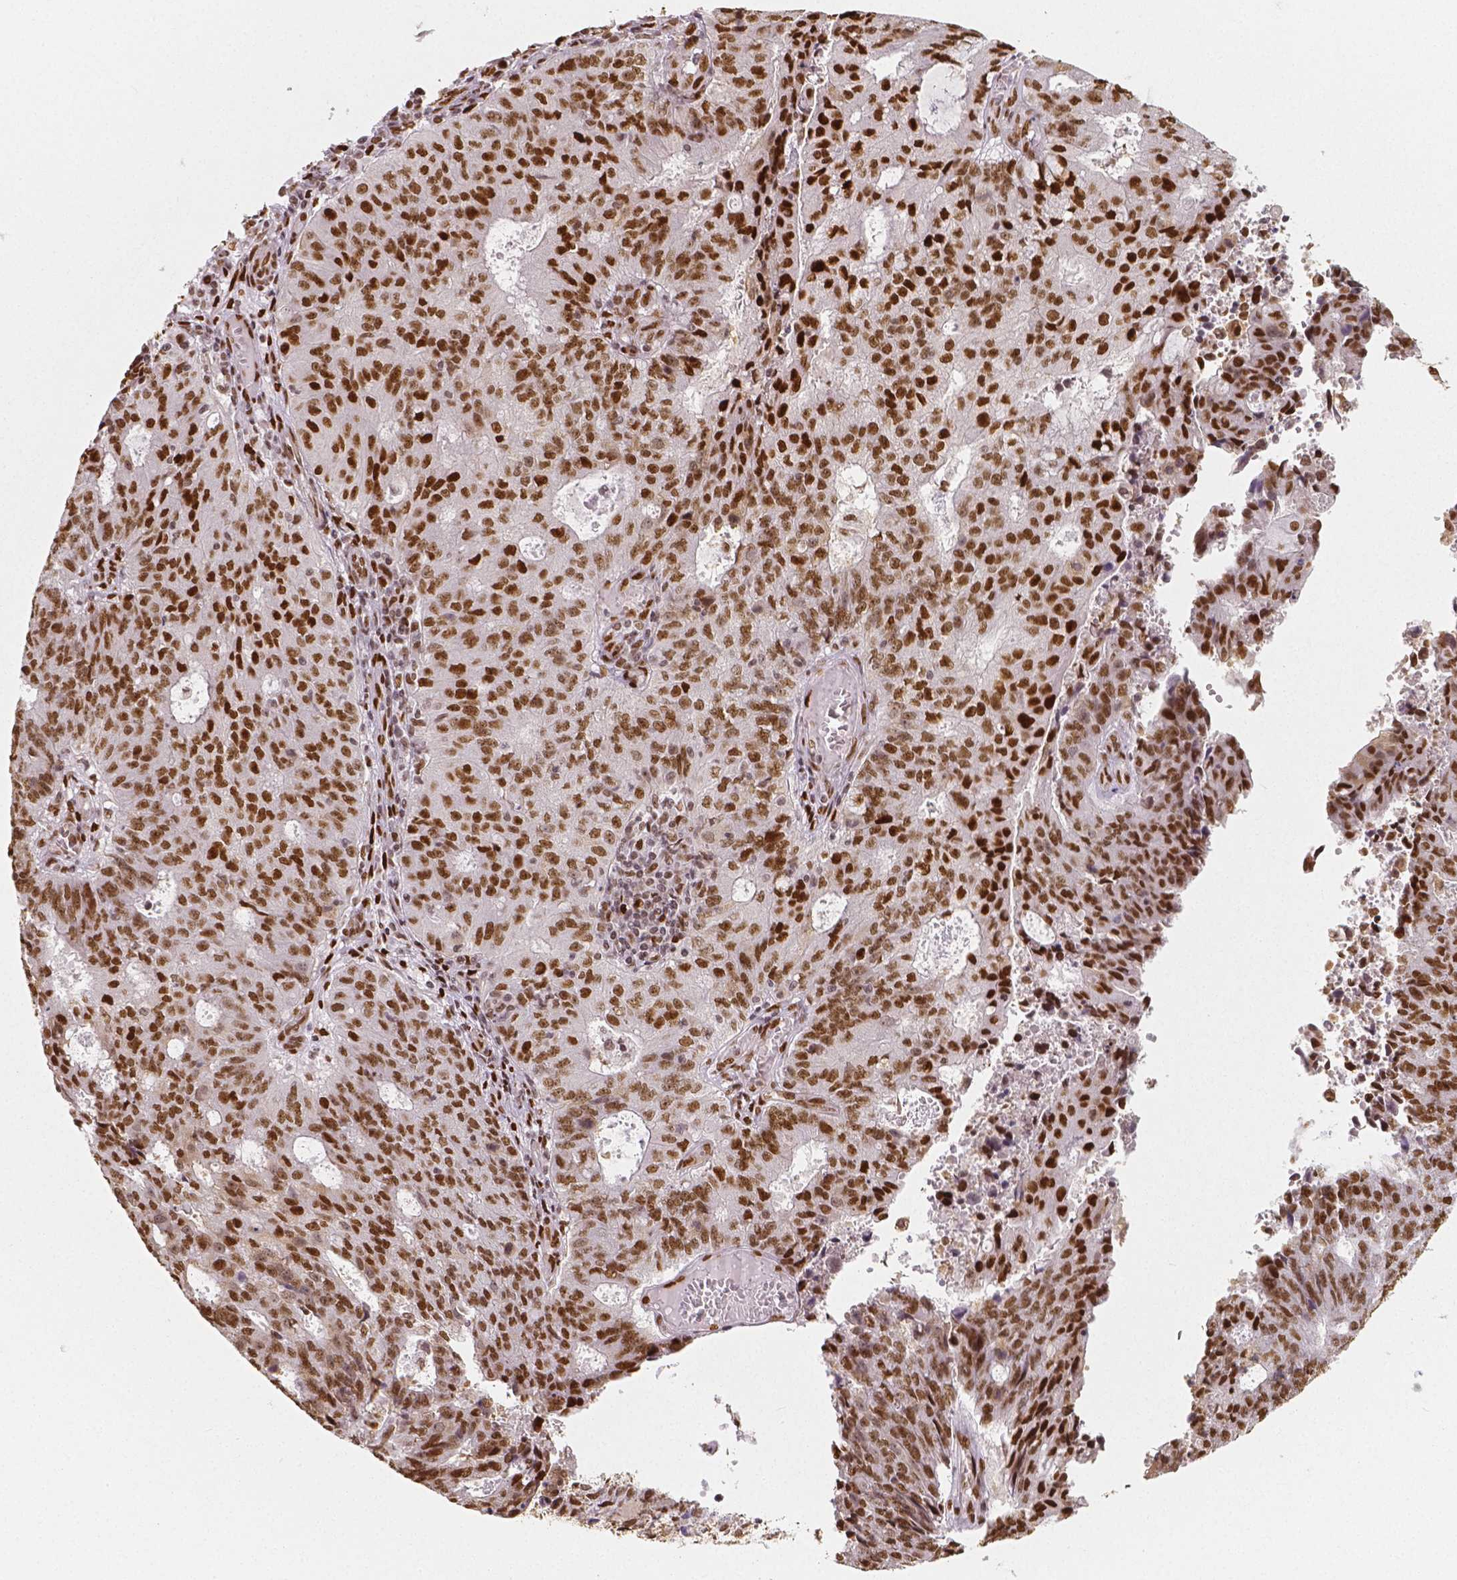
{"staining": {"intensity": "moderate", "quantity": ">75%", "location": "nuclear"}, "tissue": "endometrial cancer", "cell_type": "Tumor cells", "image_type": "cancer", "snomed": [{"axis": "morphology", "description": "Adenocarcinoma, NOS"}, {"axis": "topography", "description": "Endometrium"}], "caption": "Protein staining exhibits moderate nuclear expression in about >75% of tumor cells in endometrial adenocarcinoma.", "gene": "NUCKS1", "patient": {"sex": "female", "age": 82}}